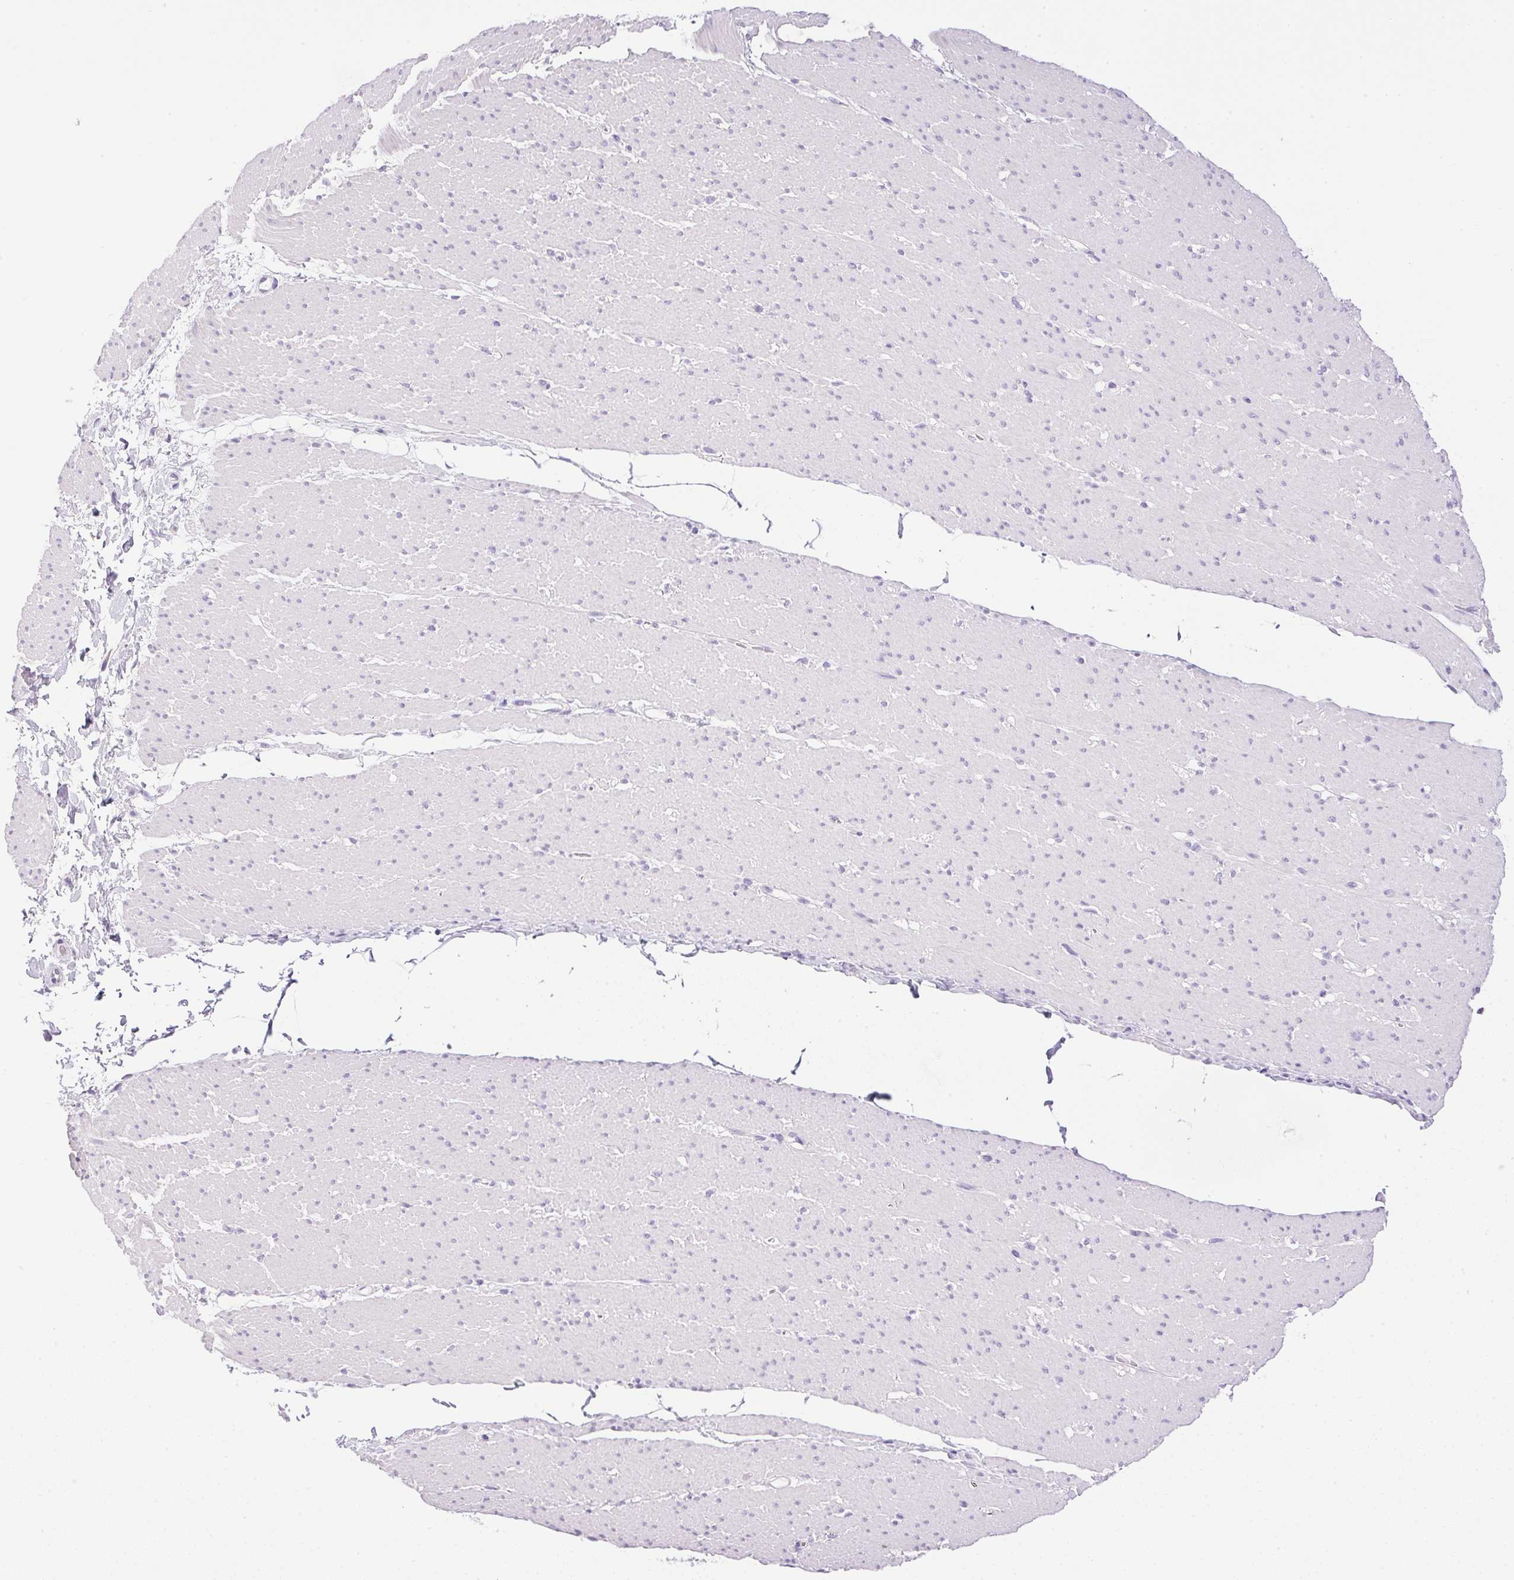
{"staining": {"intensity": "negative", "quantity": "none", "location": "none"}, "tissue": "smooth muscle", "cell_type": "Smooth muscle cells", "image_type": "normal", "snomed": [{"axis": "morphology", "description": "Normal tissue, NOS"}, {"axis": "topography", "description": "Smooth muscle"}, {"axis": "topography", "description": "Rectum"}], "caption": "IHC of unremarkable smooth muscle displays no positivity in smooth muscle cells. The staining was performed using DAB (3,3'-diaminobenzidine) to visualize the protein expression in brown, while the nuclei were stained in blue with hematoxylin (Magnification: 20x).", "gene": "ATP6V0A4", "patient": {"sex": "male", "age": 53}}